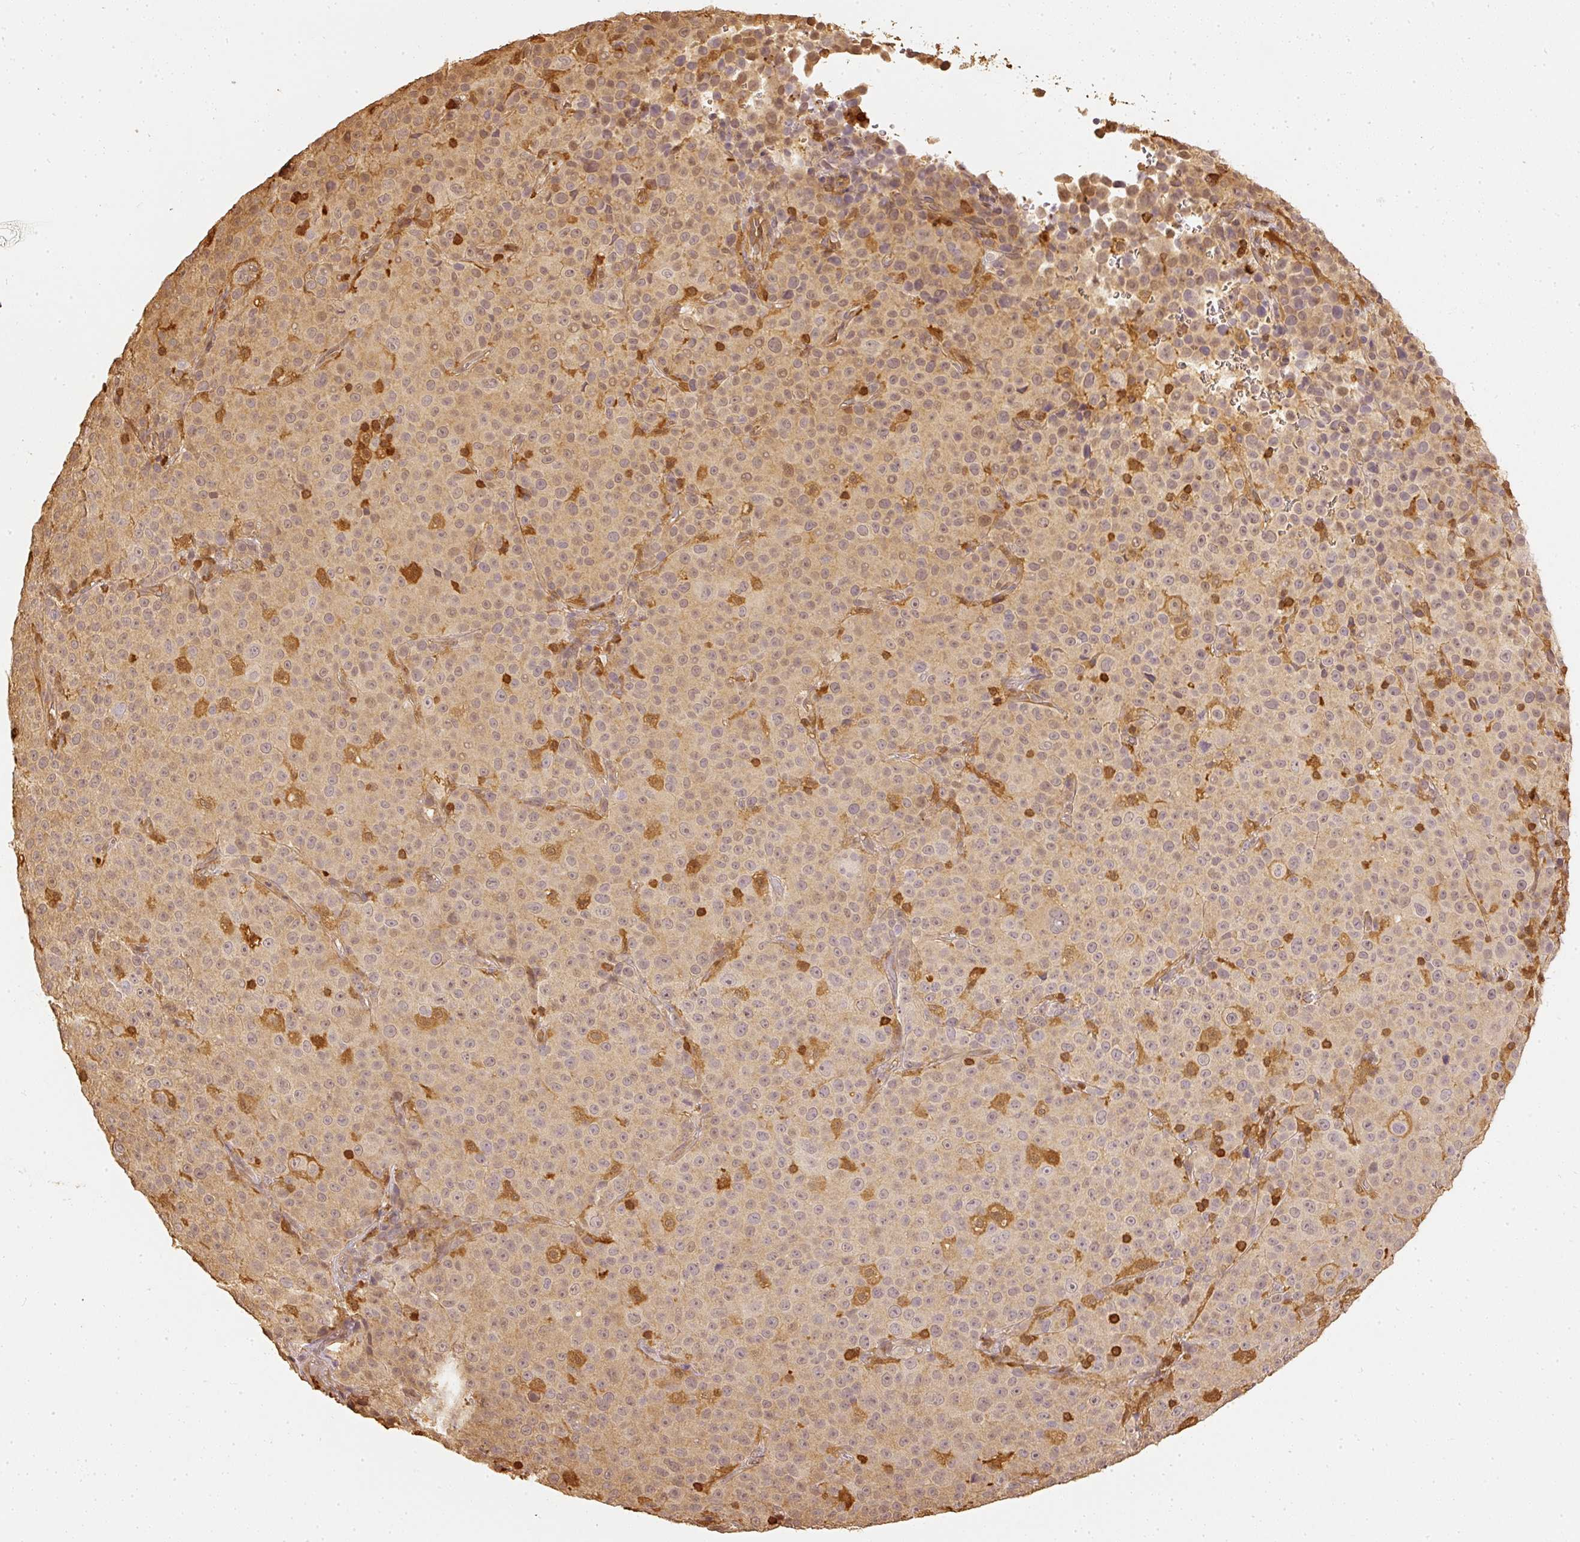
{"staining": {"intensity": "weak", "quantity": "25%-75%", "location": "cytoplasmic/membranous,nuclear"}, "tissue": "melanoma", "cell_type": "Tumor cells", "image_type": "cancer", "snomed": [{"axis": "morphology", "description": "Malignant melanoma, Metastatic site"}, {"axis": "topography", "description": "Skin"}, {"axis": "topography", "description": "Lymph node"}], "caption": "Protein expression analysis of human melanoma reveals weak cytoplasmic/membranous and nuclear staining in approximately 25%-75% of tumor cells. (DAB (3,3'-diaminobenzidine) IHC, brown staining for protein, blue staining for nuclei).", "gene": "PFN1", "patient": {"sex": "male", "age": 66}}